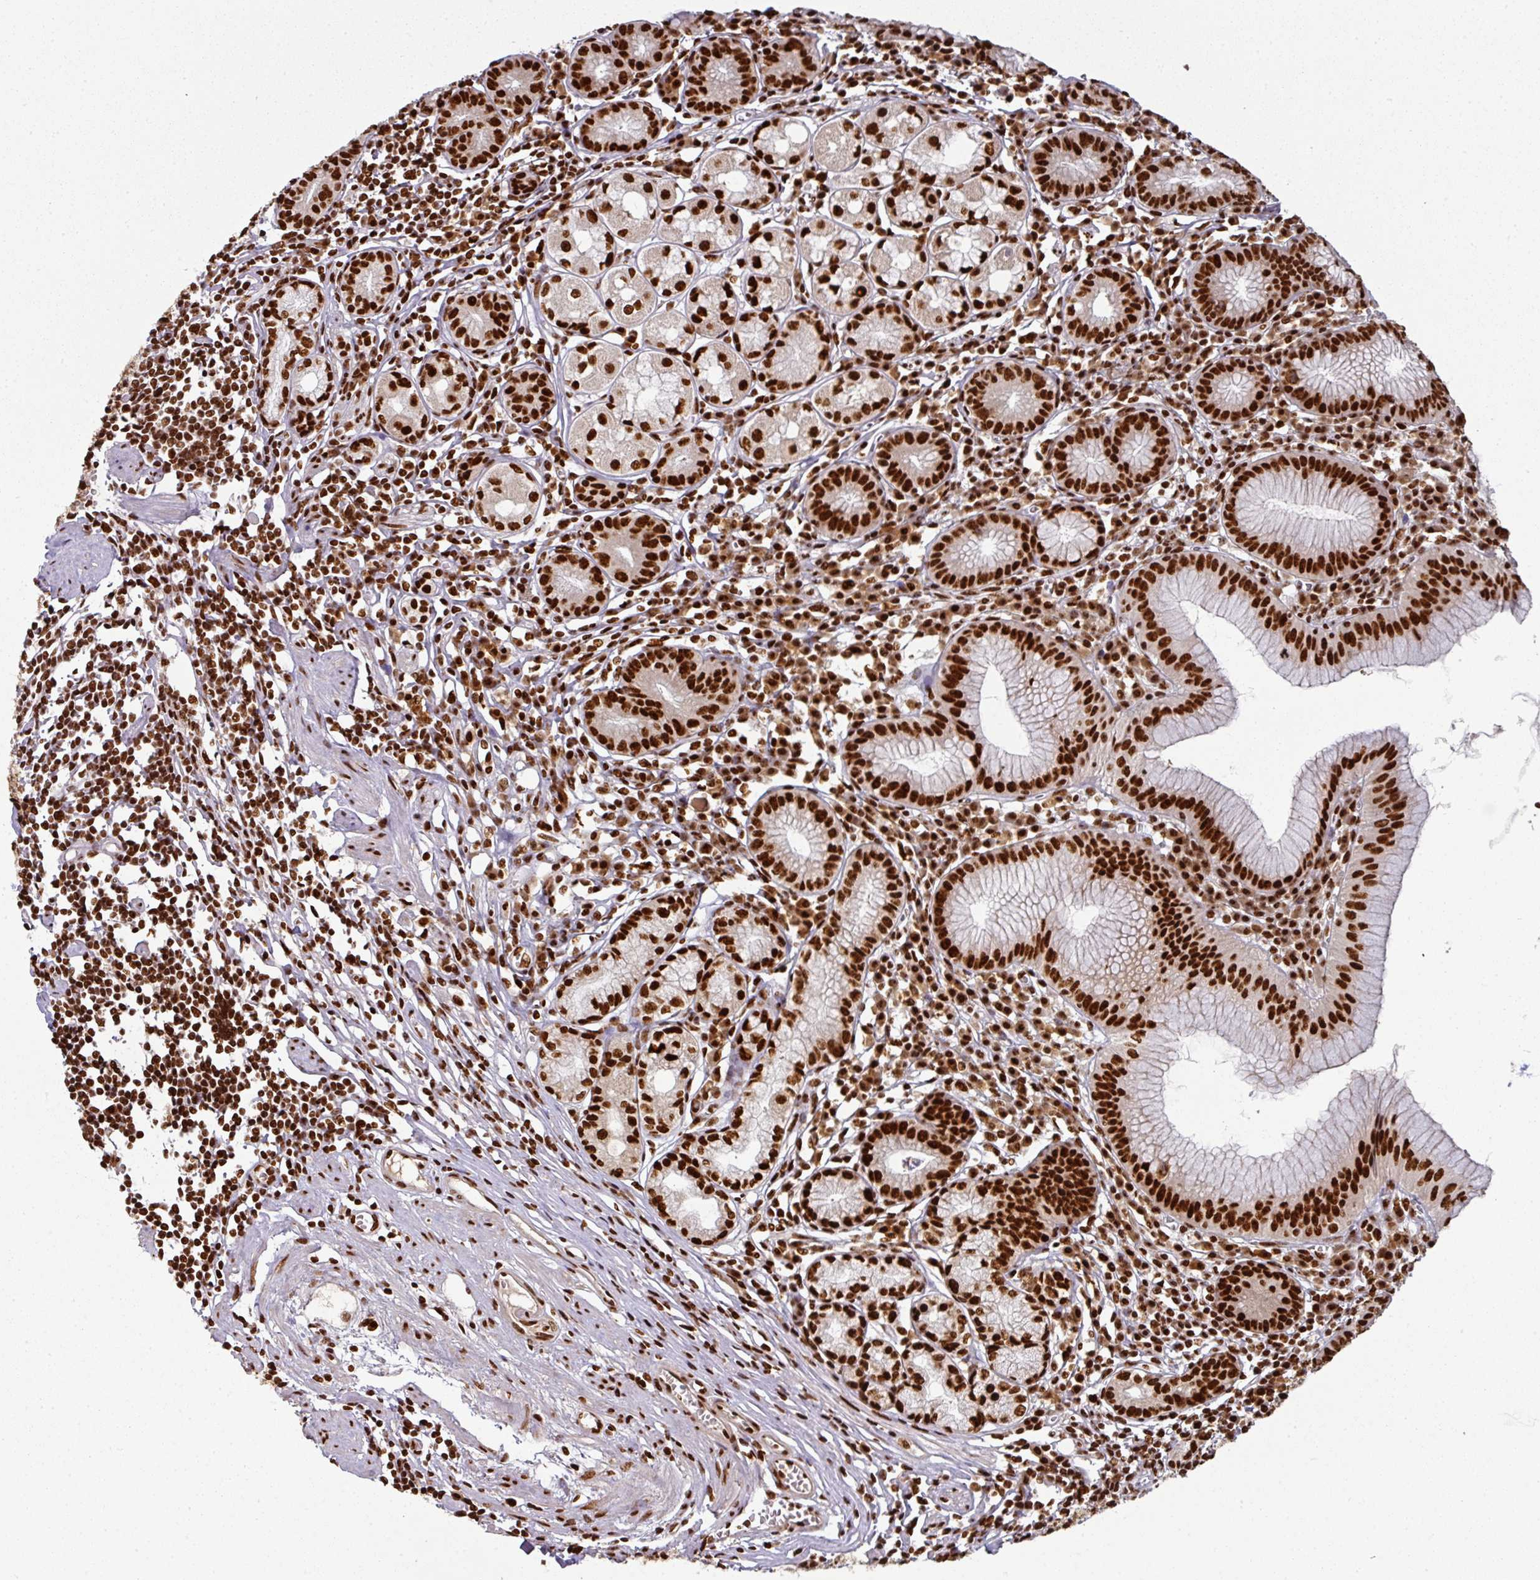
{"staining": {"intensity": "strong", "quantity": ">75%", "location": "nuclear"}, "tissue": "stomach", "cell_type": "Glandular cells", "image_type": "normal", "snomed": [{"axis": "morphology", "description": "Normal tissue, NOS"}, {"axis": "topography", "description": "Stomach"}], "caption": "A photomicrograph showing strong nuclear positivity in about >75% of glandular cells in benign stomach, as visualized by brown immunohistochemical staining.", "gene": "SIK3", "patient": {"sex": "male", "age": 55}}